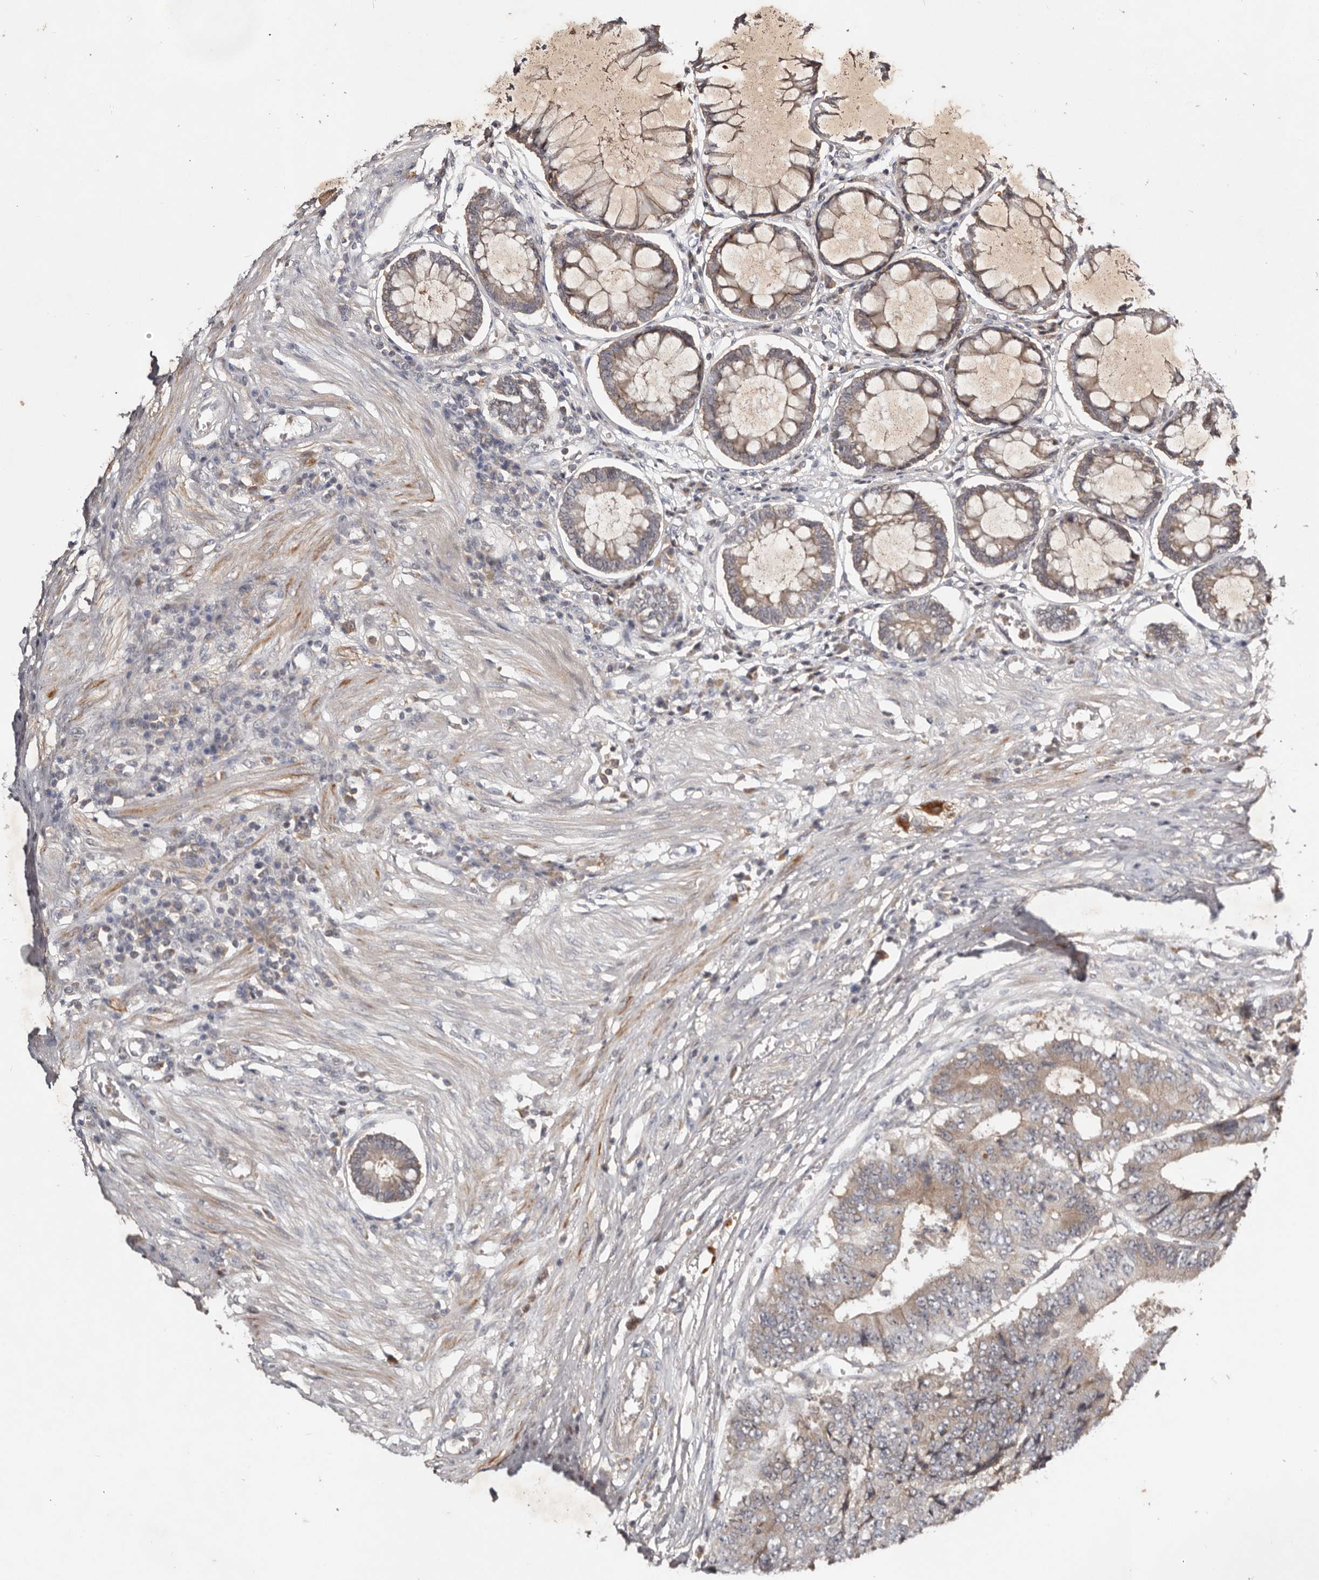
{"staining": {"intensity": "weak", "quantity": "<25%", "location": "cytoplasmic/membranous"}, "tissue": "colorectal cancer", "cell_type": "Tumor cells", "image_type": "cancer", "snomed": [{"axis": "morphology", "description": "Adenocarcinoma, NOS"}, {"axis": "topography", "description": "Rectum"}], "caption": "A photomicrograph of human colorectal adenocarcinoma is negative for staining in tumor cells.", "gene": "PKIB", "patient": {"sex": "male", "age": 84}}